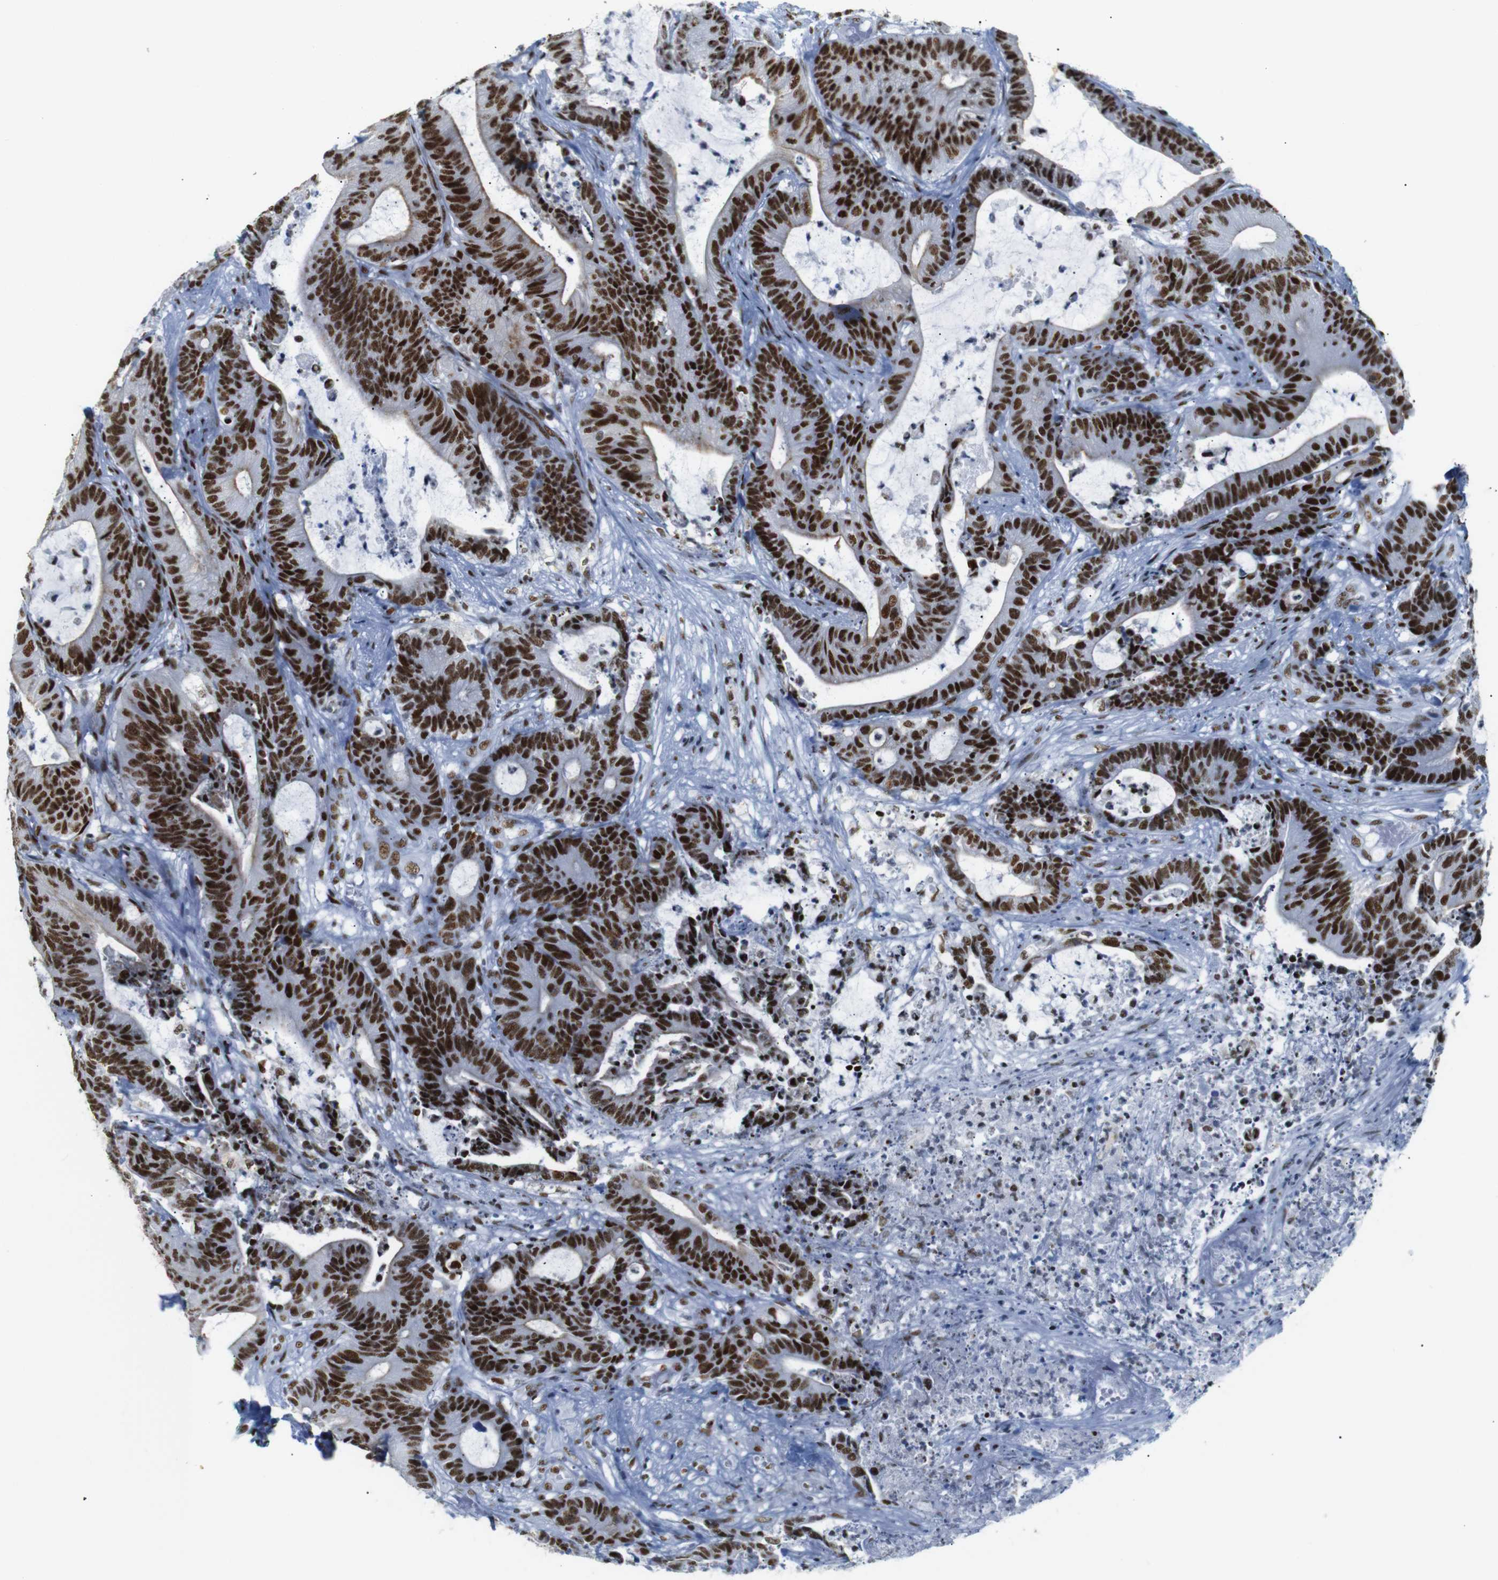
{"staining": {"intensity": "strong", "quantity": ">75%", "location": "nuclear"}, "tissue": "colorectal cancer", "cell_type": "Tumor cells", "image_type": "cancer", "snomed": [{"axis": "morphology", "description": "Adenocarcinoma, NOS"}, {"axis": "topography", "description": "Colon"}], "caption": "Protein staining by immunohistochemistry exhibits strong nuclear staining in approximately >75% of tumor cells in adenocarcinoma (colorectal).", "gene": "TRA2B", "patient": {"sex": "female", "age": 84}}